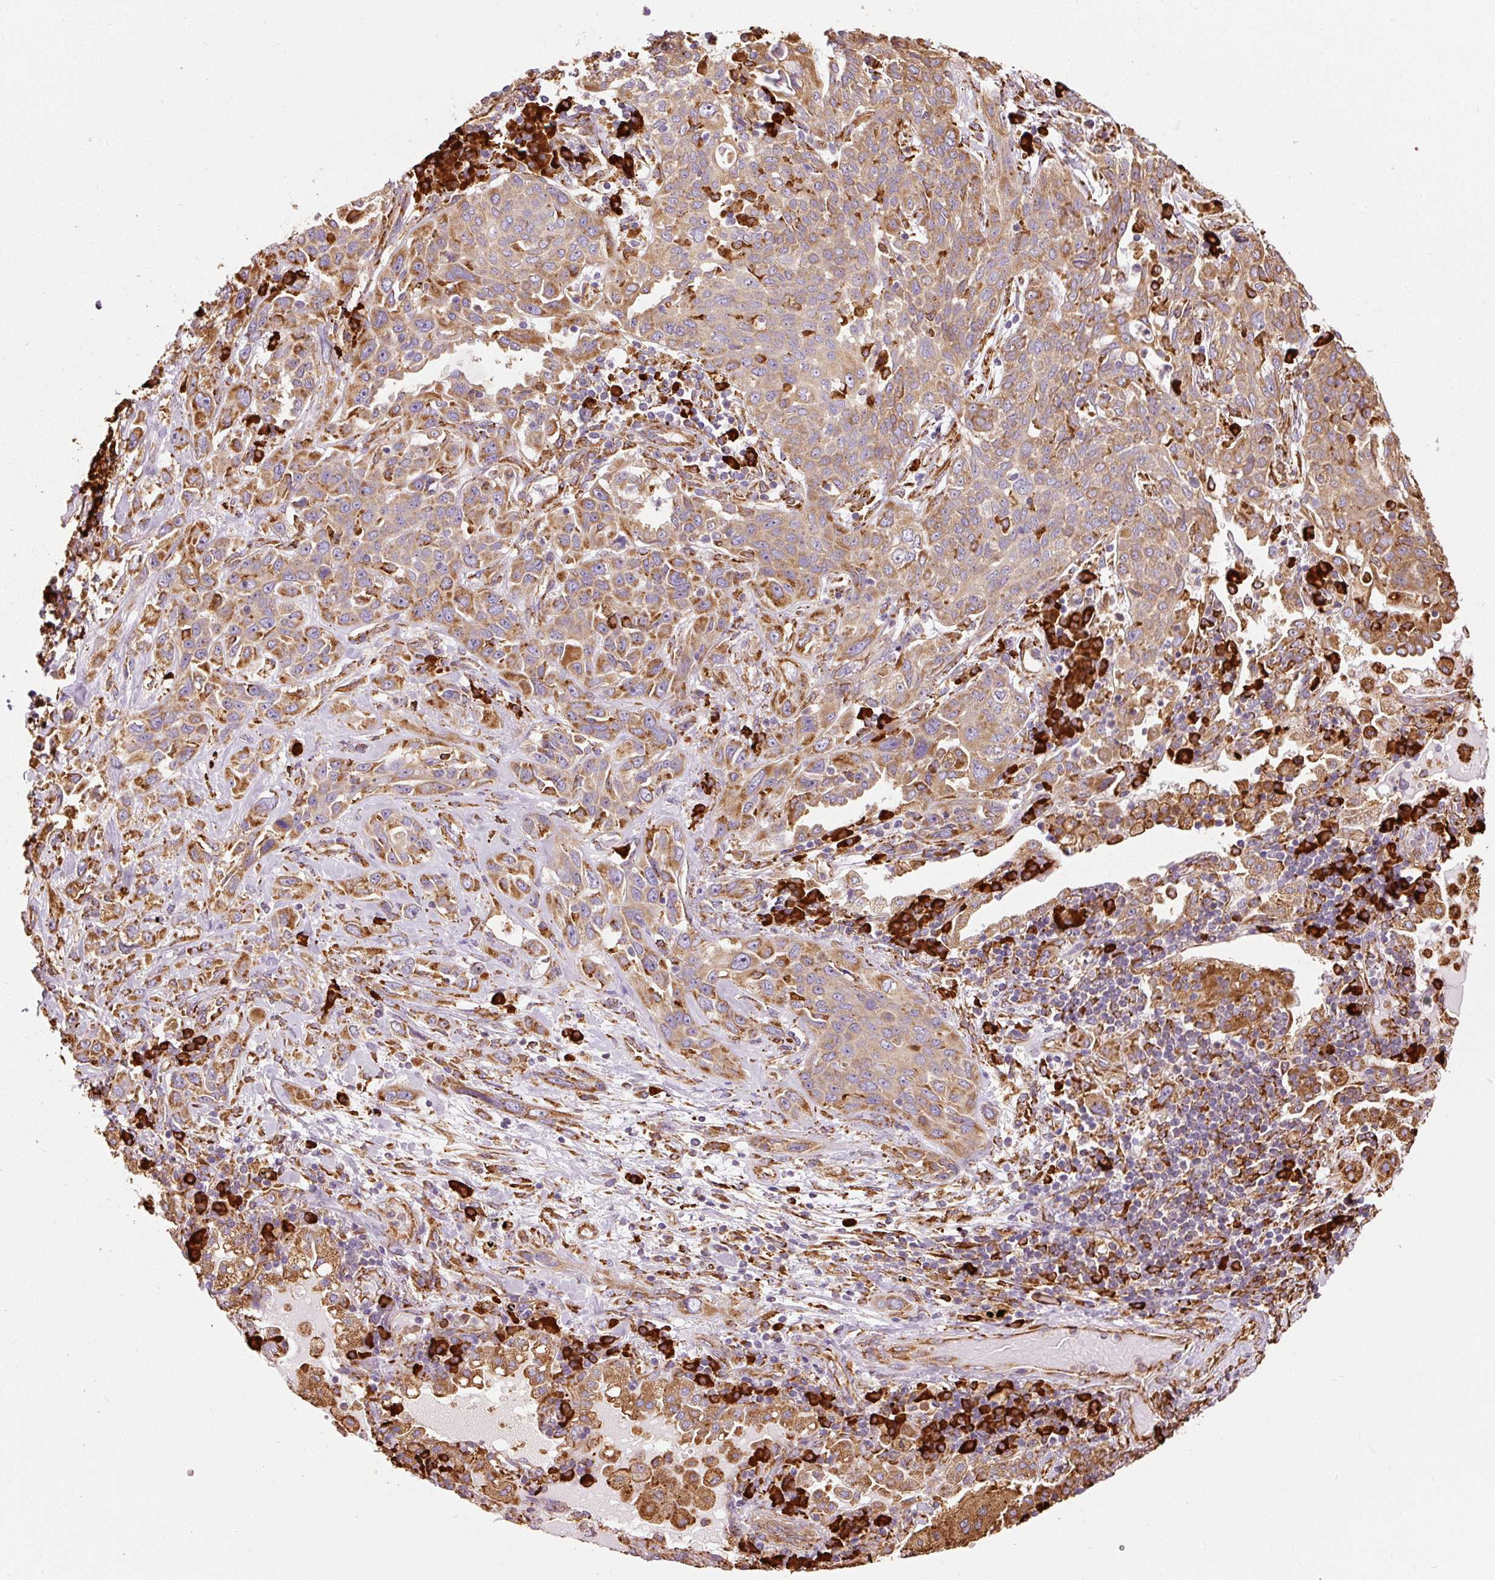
{"staining": {"intensity": "moderate", "quantity": ">75%", "location": "cytoplasmic/membranous"}, "tissue": "lung cancer", "cell_type": "Tumor cells", "image_type": "cancer", "snomed": [{"axis": "morphology", "description": "Squamous cell carcinoma, NOS"}, {"axis": "topography", "description": "Lung"}], "caption": "Immunohistochemical staining of human lung cancer (squamous cell carcinoma) demonstrates medium levels of moderate cytoplasmic/membranous protein positivity in about >75% of tumor cells.", "gene": "KLC1", "patient": {"sex": "female", "age": 70}}